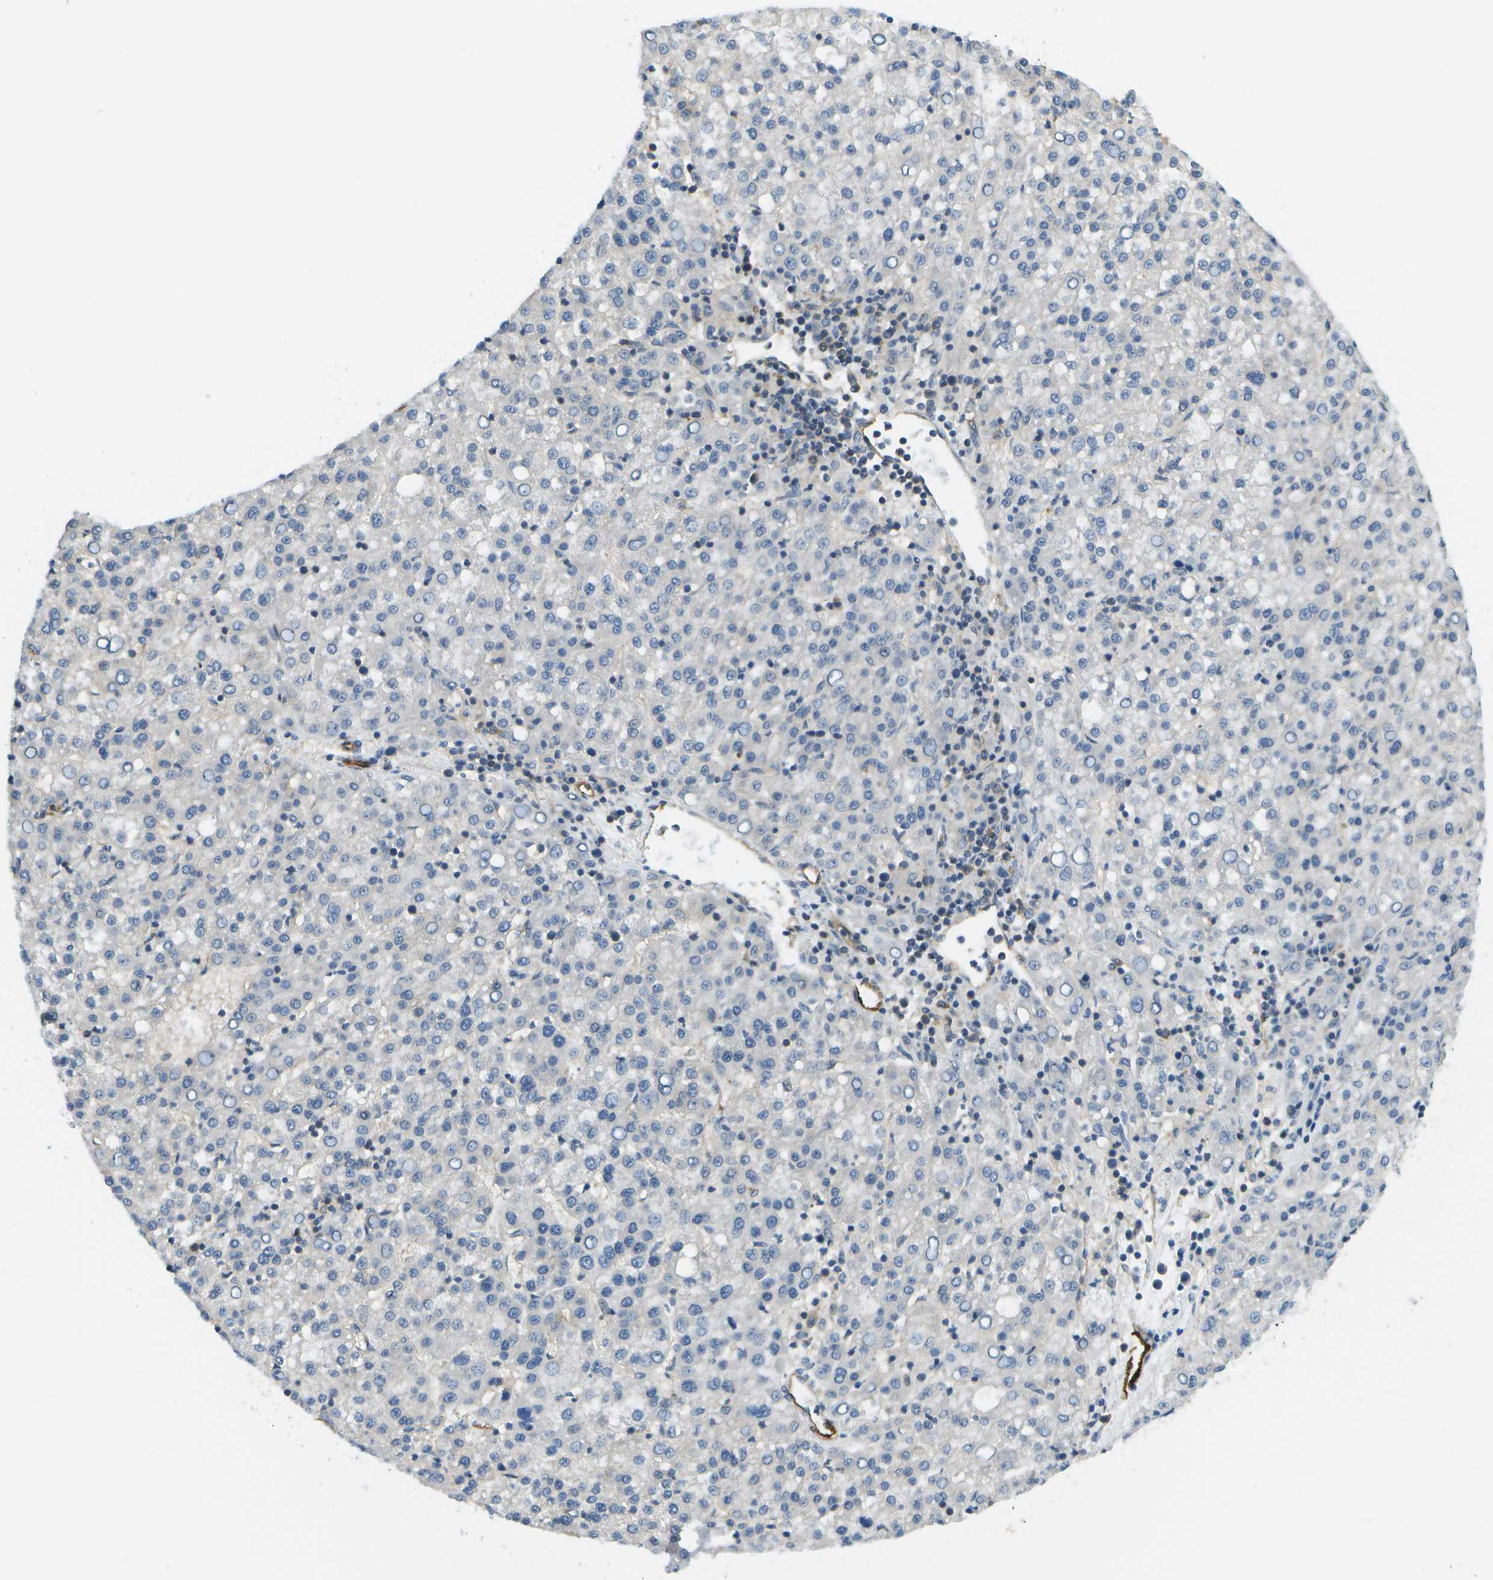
{"staining": {"intensity": "negative", "quantity": "none", "location": "none"}, "tissue": "liver cancer", "cell_type": "Tumor cells", "image_type": "cancer", "snomed": [{"axis": "morphology", "description": "Carcinoma, Hepatocellular, NOS"}, {"axis": "topography", "description": "Liver"}], "caption": "High magnification brightfield microscopy of liver hepatocellular carcinoma stained with DAB (3,3'-diaminobenzidine) (brown) and counterstained with hematoxylin (blue): tumor cells show no significant staining.", "gene": "KIAA0040", "patient": {"sex": "female", "age": 58}}